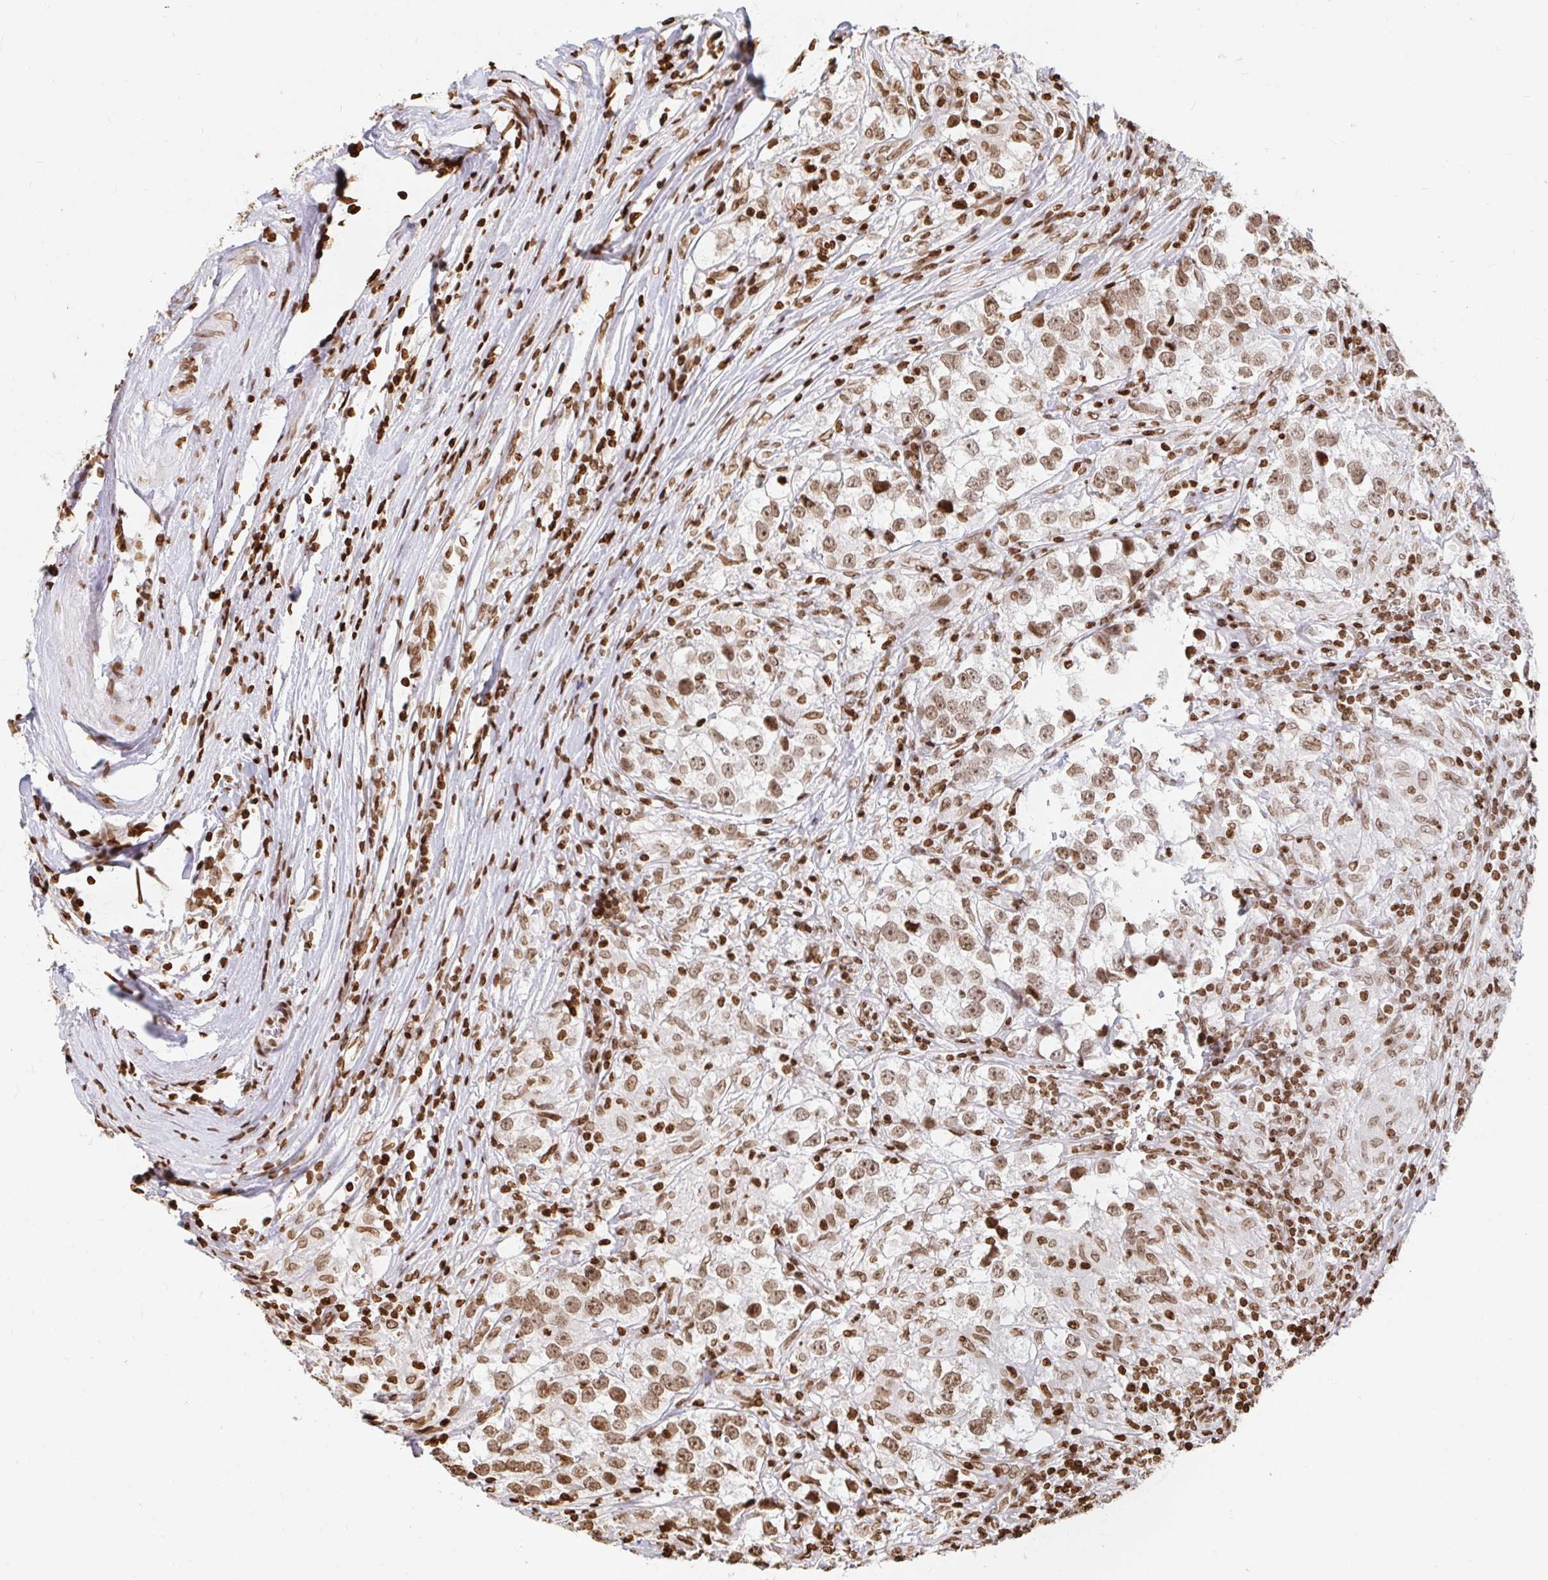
{"staining": {"intensity": "moderate", "quantity": ">75%", "location": "nuclear"}, "tissue": "testis cancer", "cell_type": "Tumor cells", "image_type": "cancer", "snomed": [{"axis": "morphology", "description": "Seminoma, NOS"}, {"axis": "topography", "description": "Testis"}], "caption": "Protein staining shows moderate nuclear positivity in about >75% of tumor cells in seminoma (testis). The protein of interest is shown in brown color, while the nuclei are stained blue.", "gene": "H2BC5", "patient": {"sex": "male", "age": 46}}